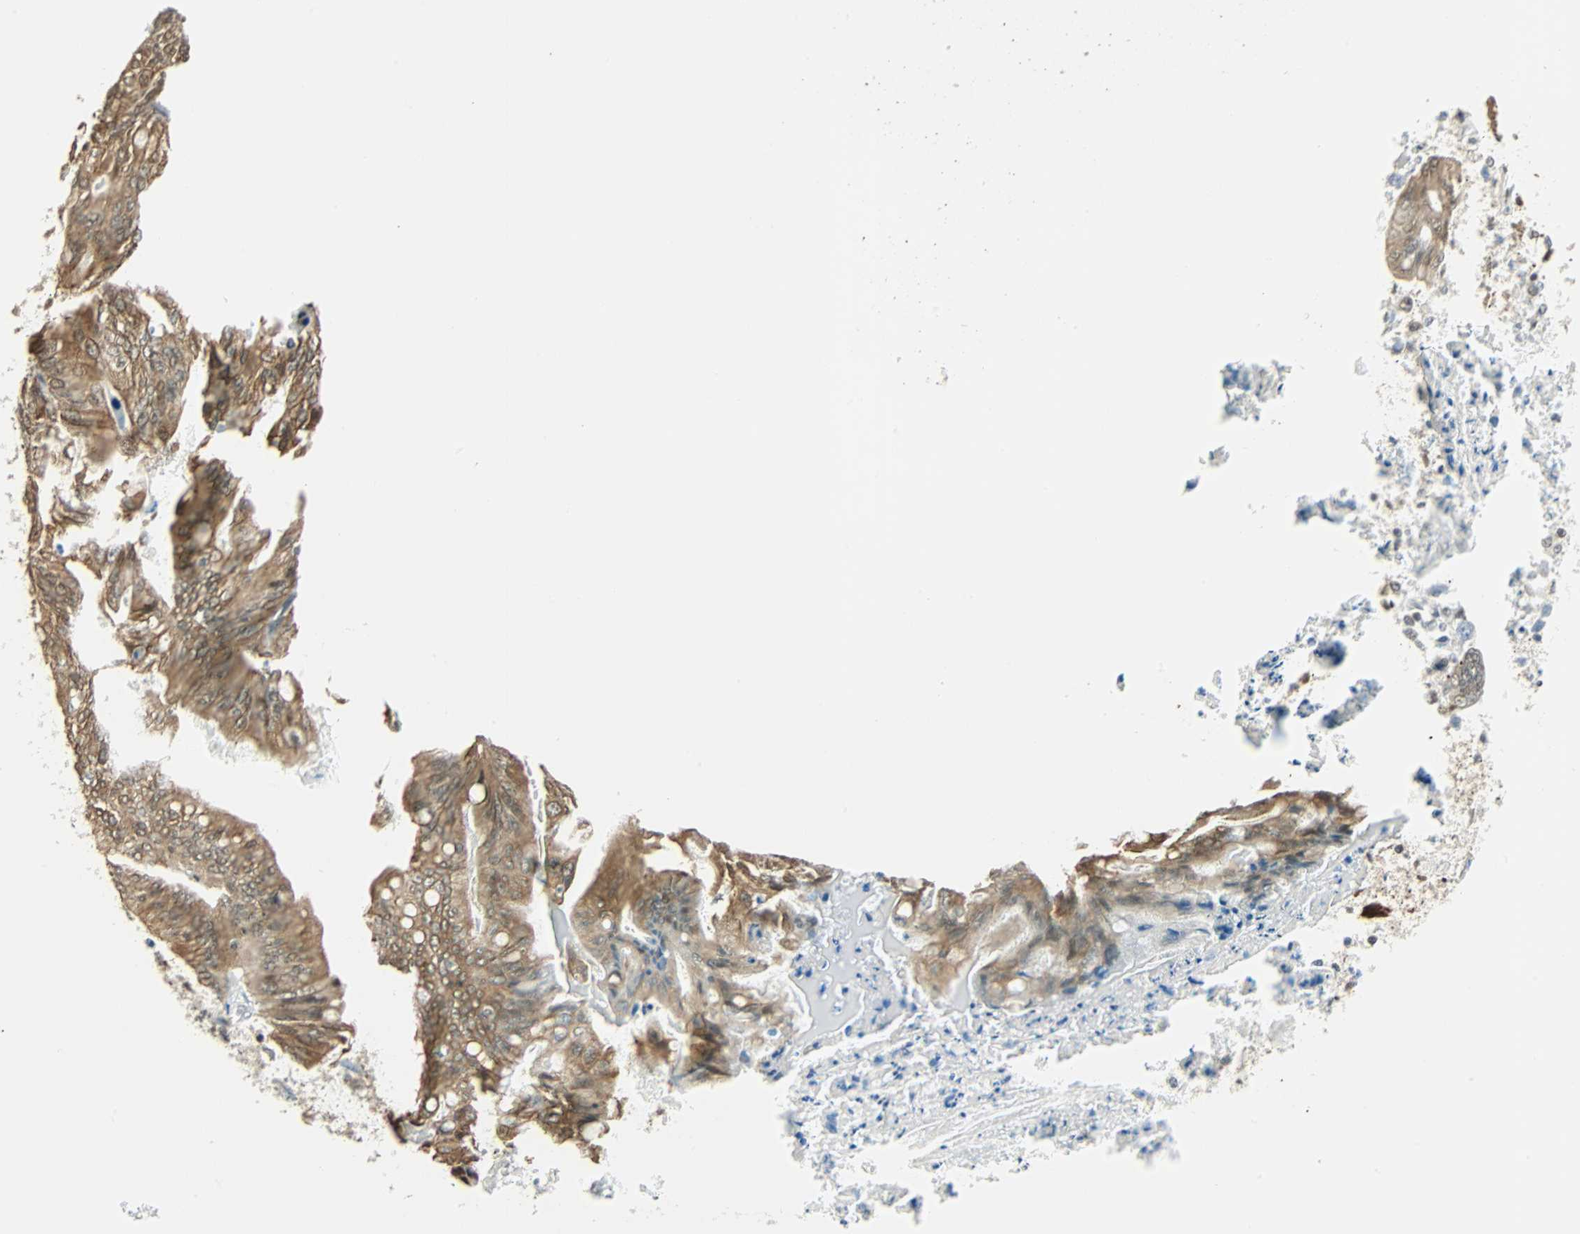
{"staining": {"intensity": "moderate", "quantity": ">75%", "location": "cytoplasmic/membranous"}, "tissue": "ovarian cancer", "cell_type": "Tumor cells", "image_type": "cancer", "snomed": [{"axis": "morphology", "description": "Cystadenocarcinoma, mucinous, NOS"}, {"axis": "topography", "description": "Ovary"}], "caption": "Immunohistochemical staining of human ovarian cancer (mucinous cystadenocarcinoma) demonstrates moderate cytoplasmic/membranous protein positivity in about >75% of tumor cells. (brown staining indicates protein expression, while blue staining denotes nuclei).", "gene": "NELFE", "patient": {"sex": "female", "age": 37}}